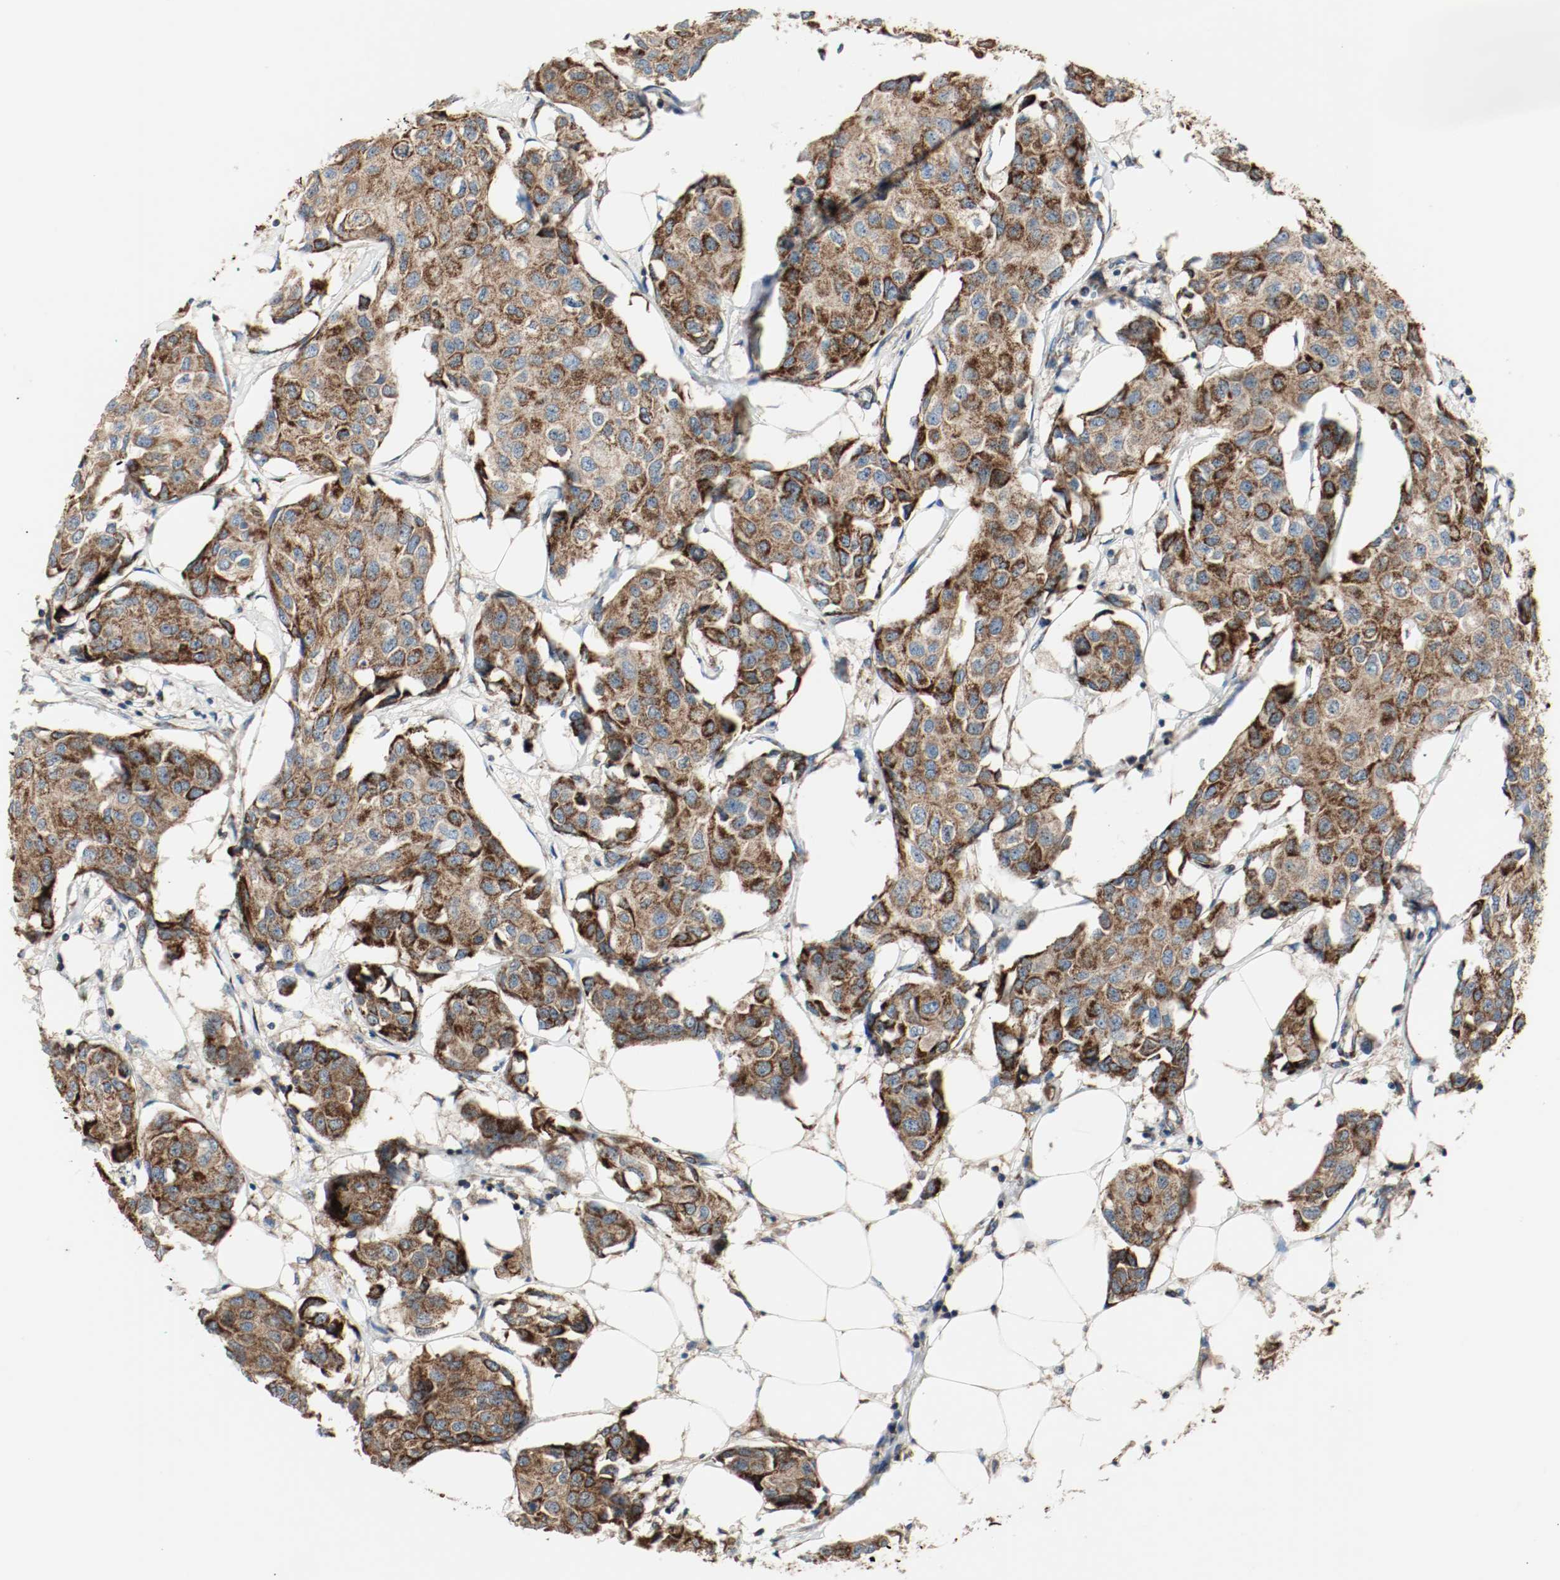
{"staining": {"intensity": "strong", "quantity": ">75%", "location": "cytoplasmic/membranous"}, "tissue": "breast cancer", "cell_type": "Tumor cells", "image_type": "cancer", "snomed": [{"axis": "morphology", "description": "Duct carcinoma"}, {"axis": "topography", "description": "Breast"}], "caption": "The photomicrograph reveals staining of breast cancer, revealing strong cytoplasmic/membranous protein expression (brown color) within tumor cells.", "gene": "PLCG1", "patient": {"sex": "female", "age": 80}}